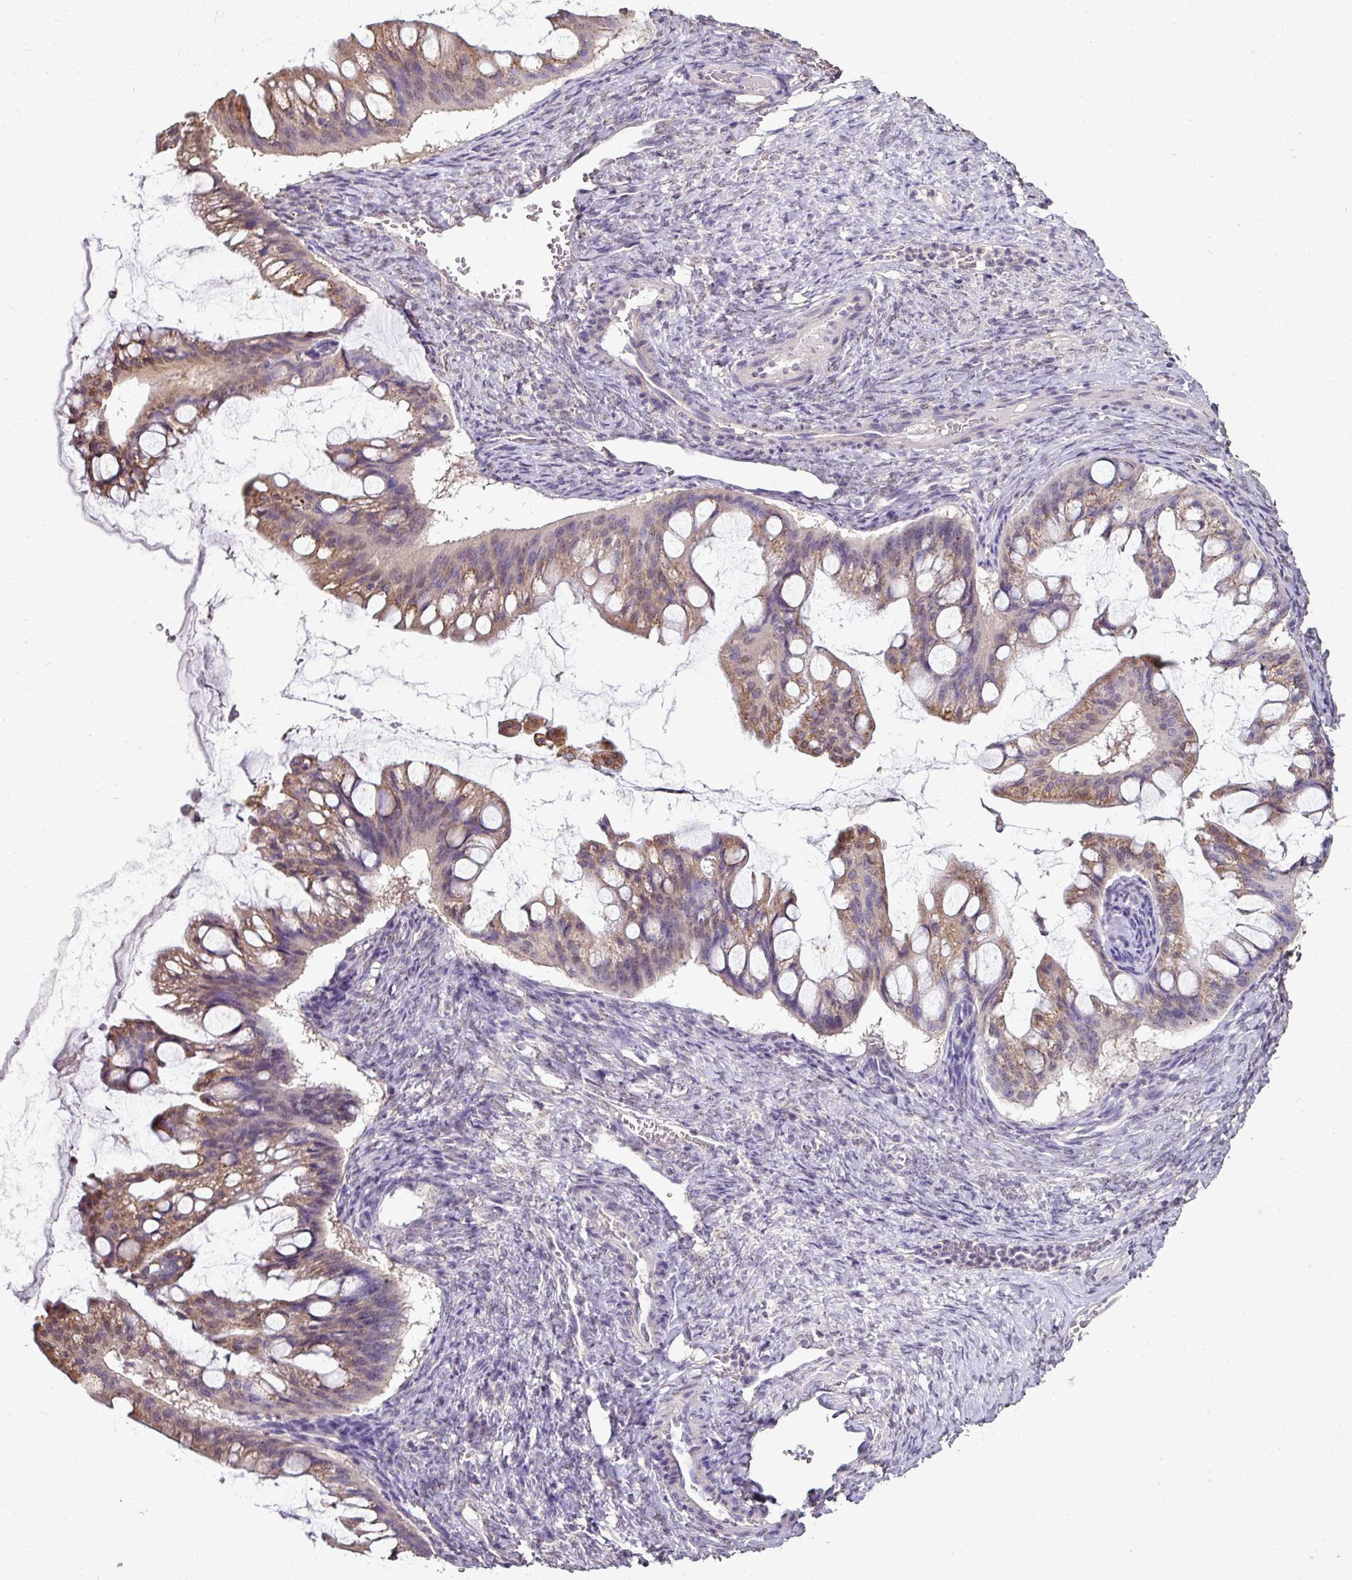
{"staining": {"intensity": "moderate", "quantity": ">75%", "location": "cytoplasmic/membranous"}, "tissue": "ovarian cancer", "cell_type": "Tumor cells", "image_type": "cancer", "snomed": [{"axis": "morphology", "description": "Cystadenocarcinoma, mucinous, NOS"}, {"axis": "topography", "description": "Ovary"}], "caption": "Protein analysis of ovarian mucinous cystadenocarcinoma tissue demonstrates moderate cytoplasmic/membranous expression in about >75% of tumor cells.", "gene": "JPH2", "patient": {"sex": "female", "age": 73}}